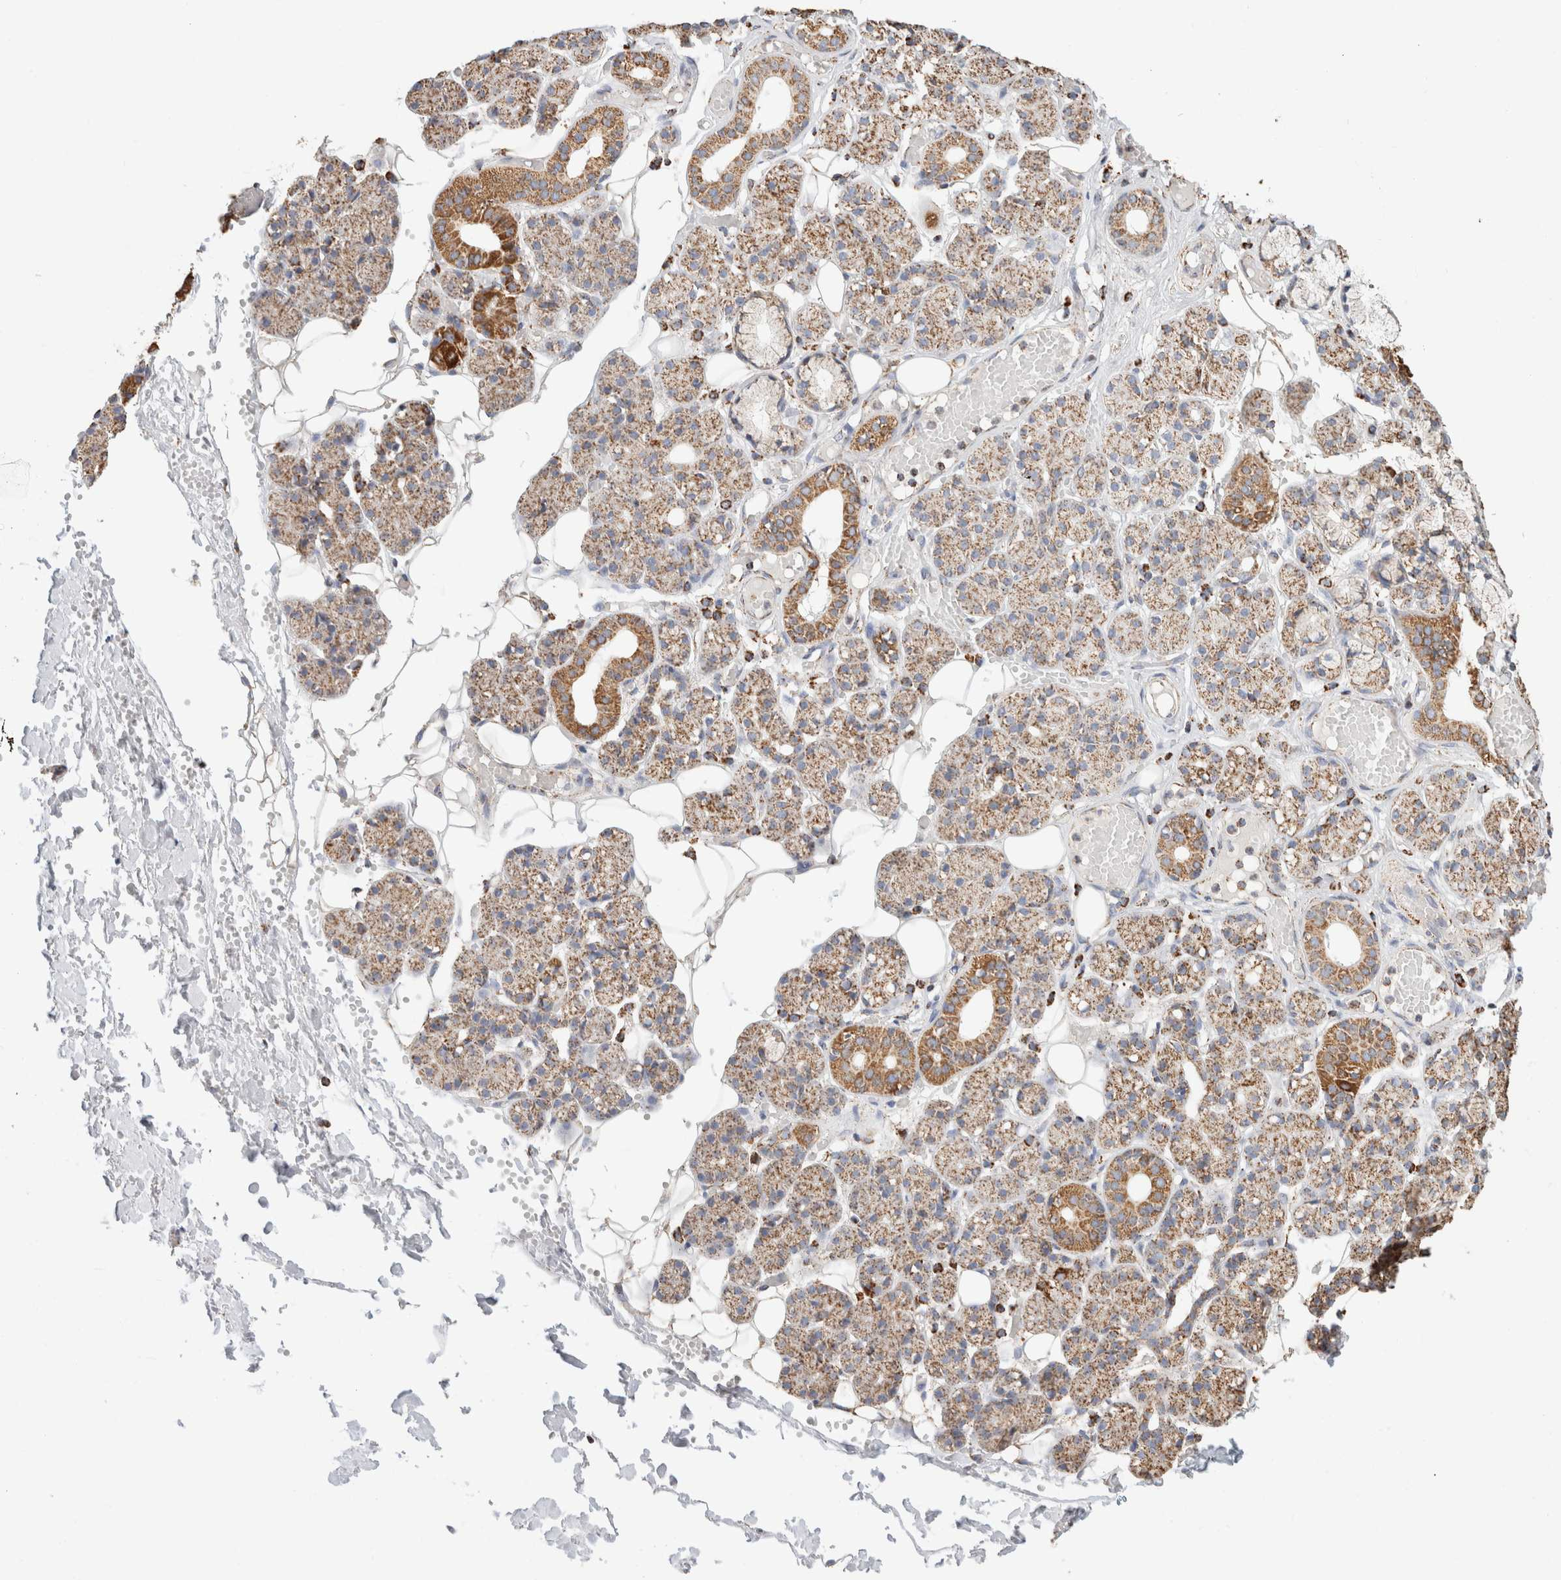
{"staining": {"intensity": "moderate", "quantity": ">75%", "location": "cytoplasmic/membranous"}, "tissue": "salivary gland", "cell_type": "Glandular cells", "image_type": "normal", "snomed": [{"axis": "morphology", "description": "Normal tissue, NOS"}, {"axis": "topography", "description": "Salivary gland"}], "caption": "Glandular cells demonstrate medium levels of moderate cytoplasmic/membranous staining in about >75% of cells in unremarkable salivary gland. The staining was performed using DAB (3,3'-diaminobenzidine) to visualize the protein expression in brown, while the nuclei were stained in blue with hematoxylin (Magnification: 20x).", "gene": "C1QBP", "patient": {"sex": "male", "age": 63}}